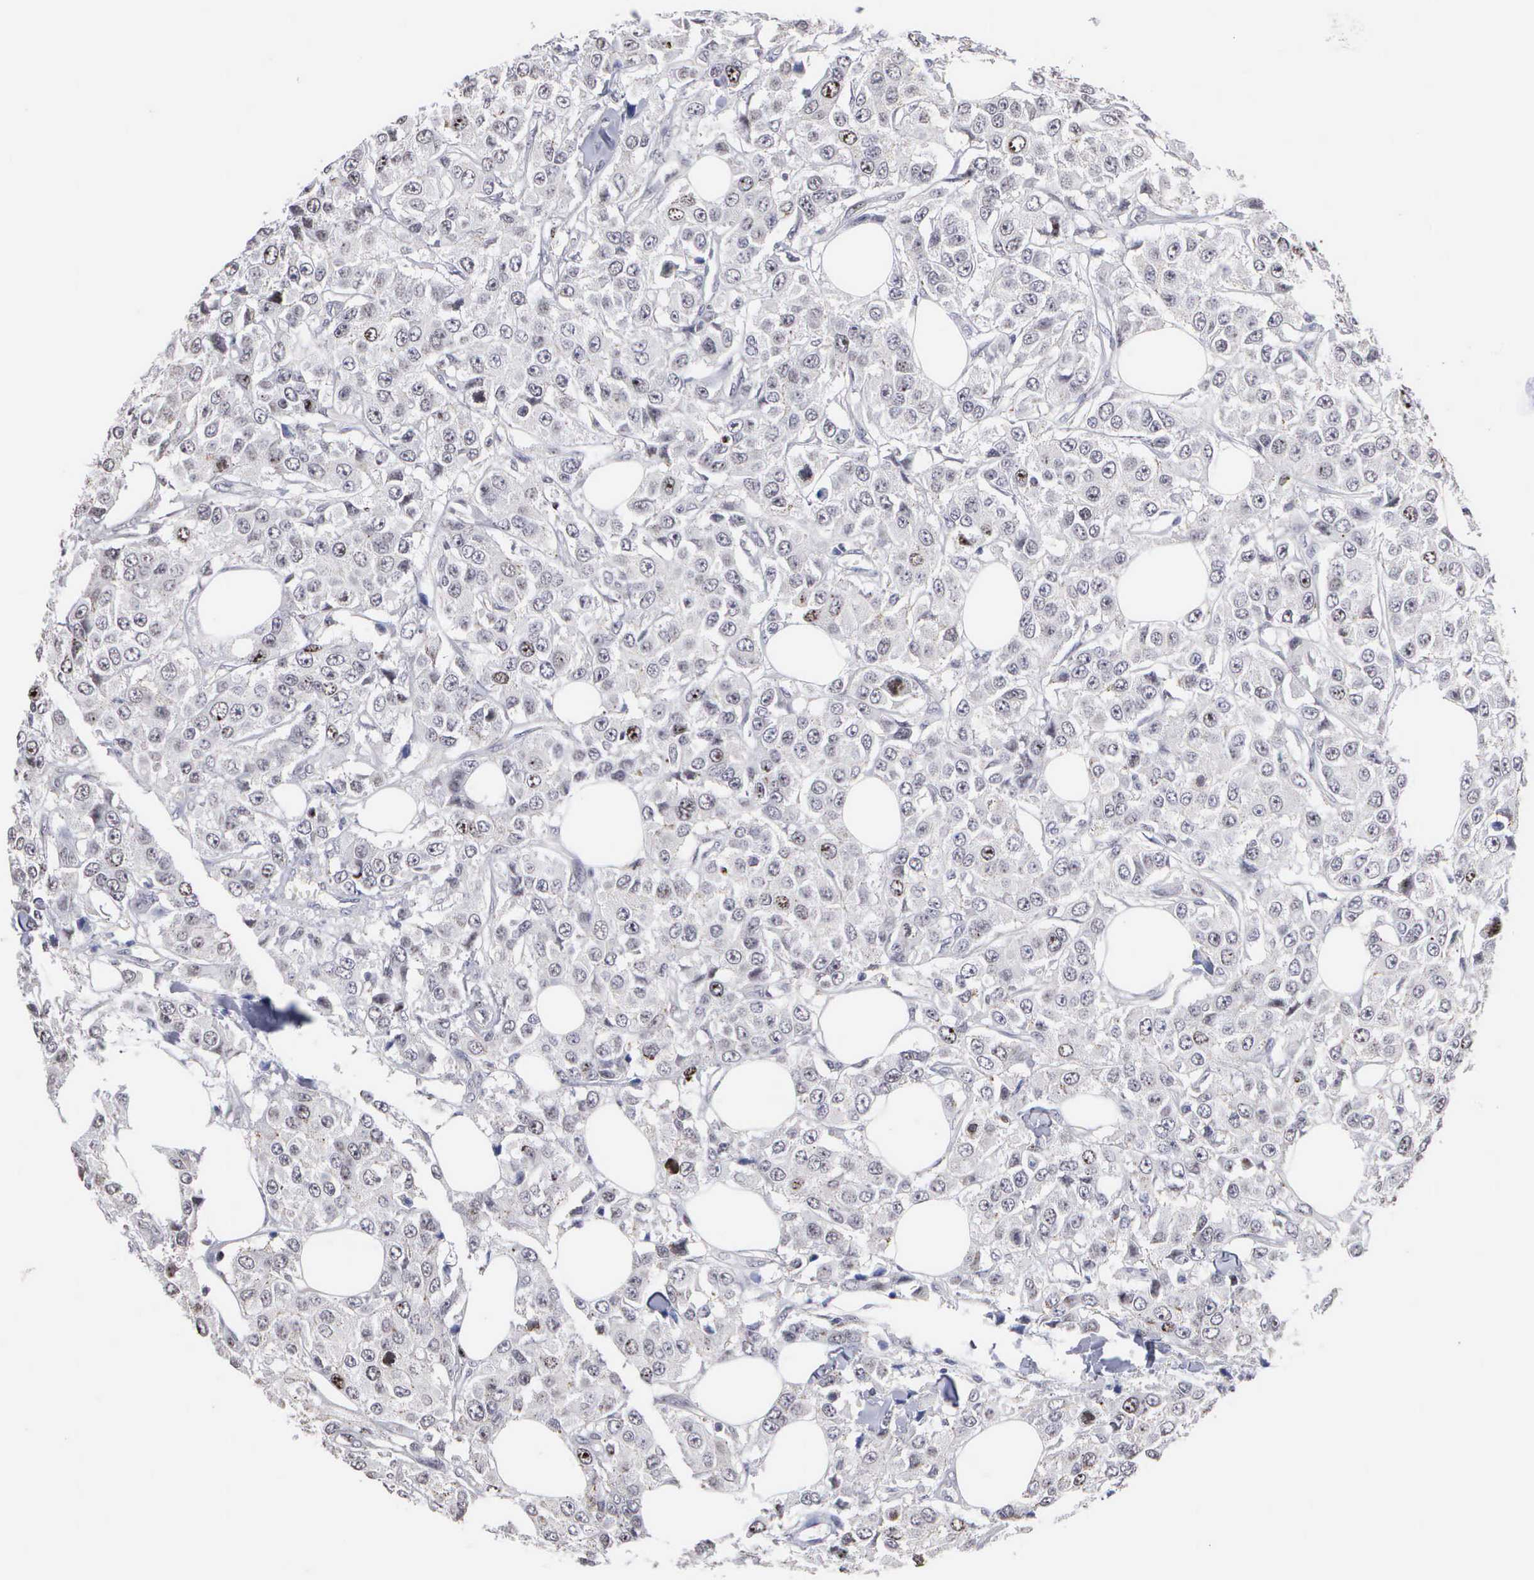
{"staining": {"intensity": "weak", "quantity": "<25%", "location": "nuclear"}, "tissue": "breast cancer", "cell_type": "Tumor cells", "image_type": "cancer", "snomed": [{"axis": "morphology", "description": "Duct carcinoma"}, {"axis": "topography", "description": "Breast"}], "caption": "Immunohistochemistry image of neoplastic tissue: breast infiltrating ductal carcinoma stained with DAB (3,3'-diaminobenzidine) shows no significant protein positivity in tumor cells.", "gene": "KDM6A", "patient": {"sex": "female", "age": 58}}